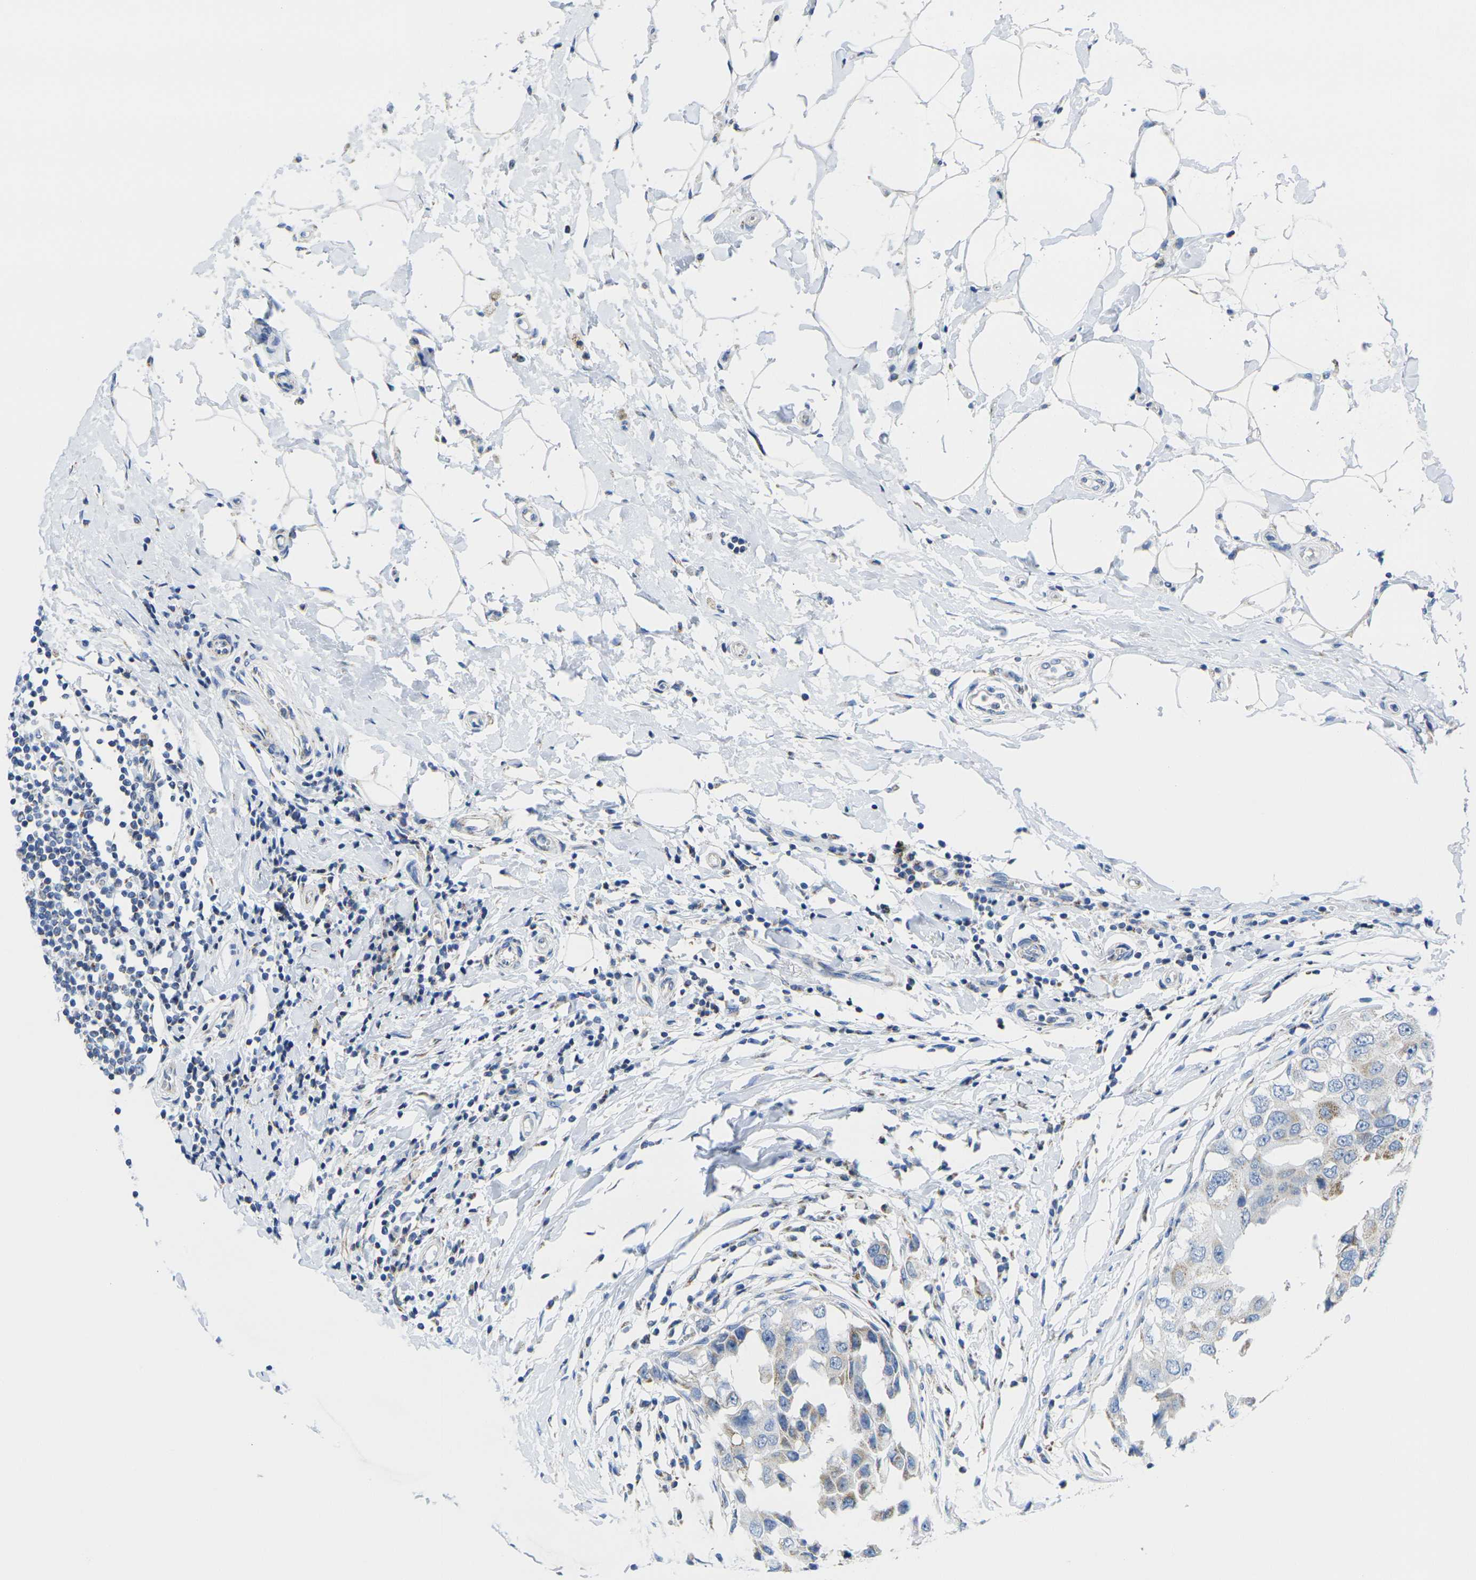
{"staining": {"intensity": "negative", "quantity": "none", "location": "none"}, "tissue": "breast cancer", "cell_type": "Tumor cells", "image_type": "cancer", "snomed": [{"axis": "morphology", "description": "Duct carcinoma"}, {"axis": "topography", "description": "Breast"}], "caption": "There is no significant expression in tumor cells of intraductal carcinoma (breast). Brightfield microscopy of immunohistochemistry (IHC) stained with DAB (3,3'-diaminobenzidine) (brown) and hematoxylin (blue), captured at high magnification.", "gene": "TMEM204", "patient": {"sex": "female", "age": 27}}